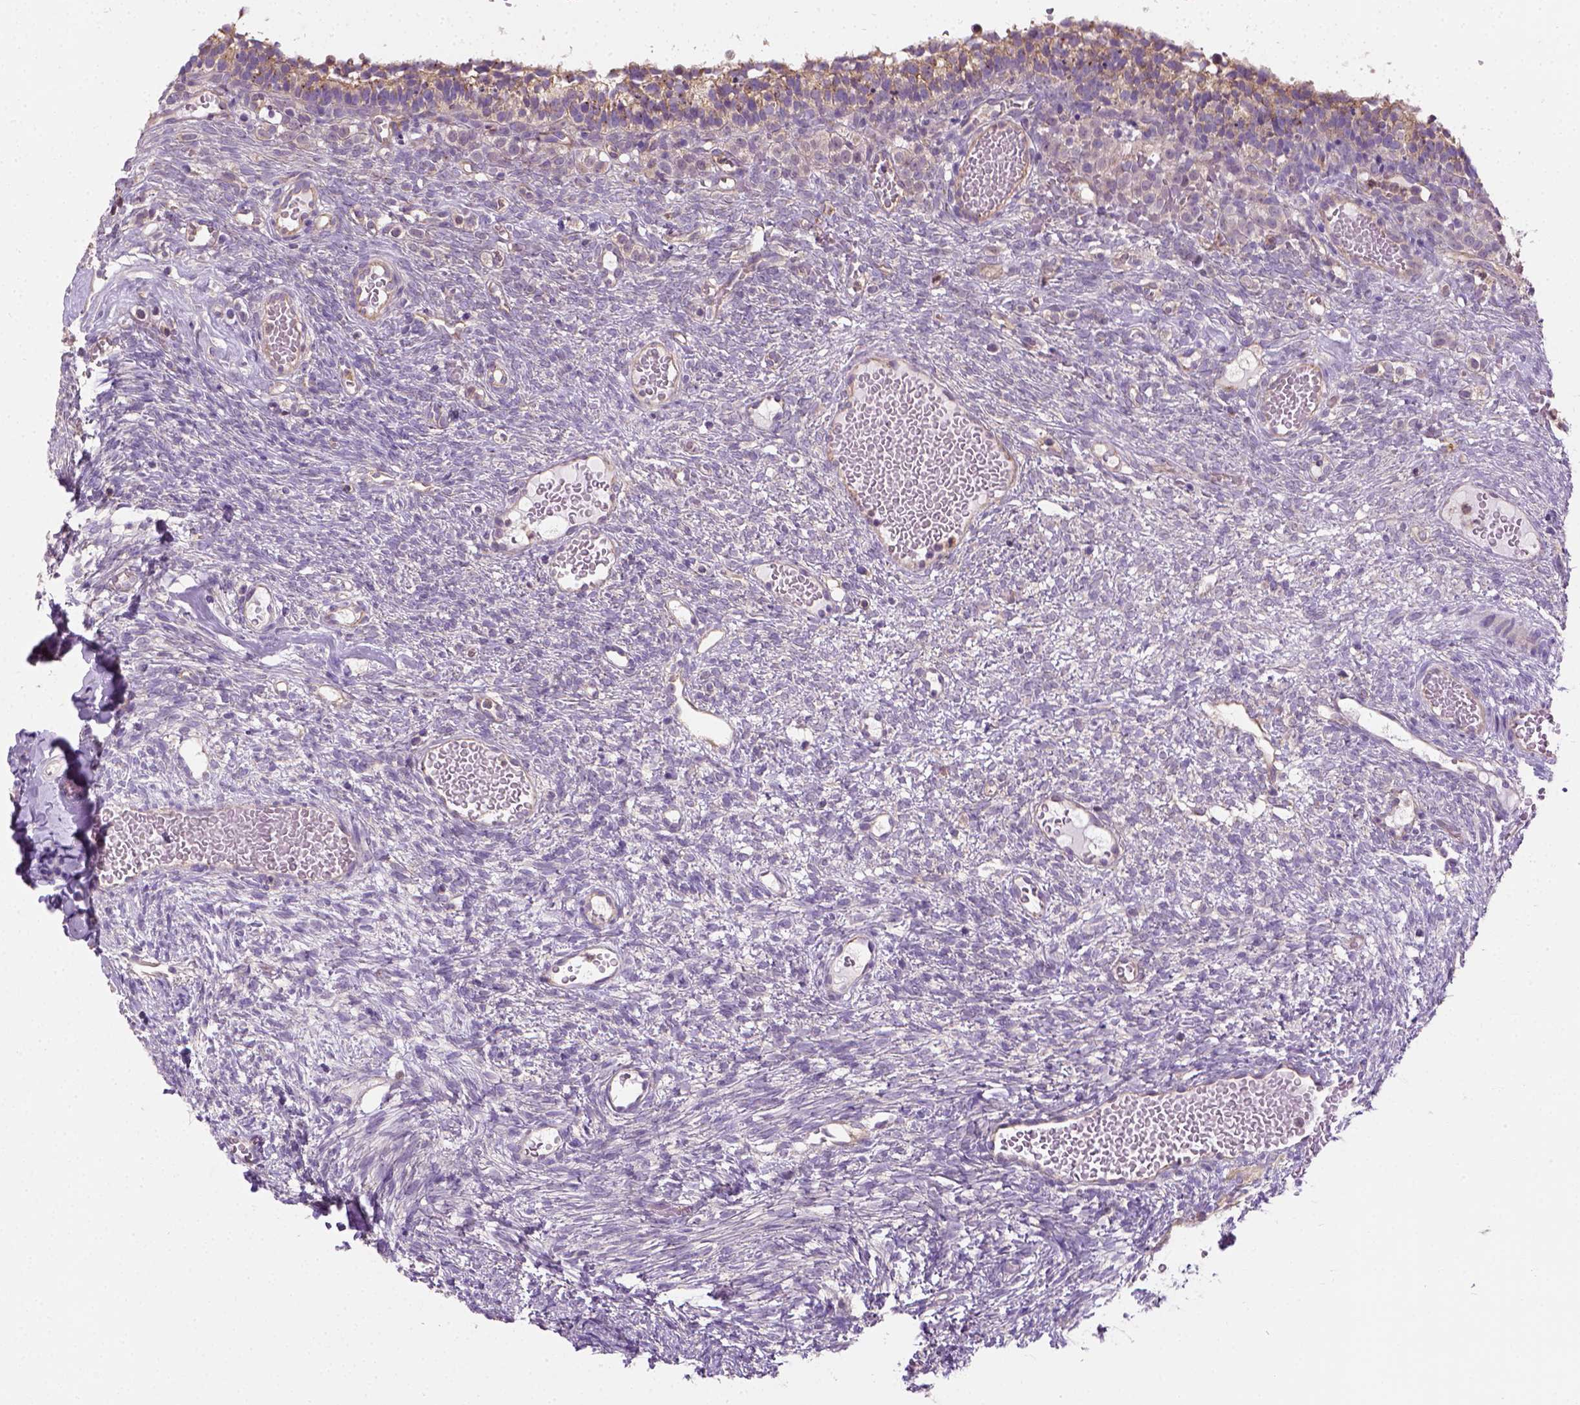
{"staining": {"intensity": "moderate", "quantity": "<25%", "location": "cytoplasmic/membranous"}, "tissue": "ovary", "cell_type": "Follicle cells", "image_type": "normal", "snomed": [{"axis": "morphology", "description": "Normal tissue, NOS"}, {"axis": "topography", "description": "Ovary"}], "caption": "Immunohistochemical staining of normal ovary displays moderate cytoplasmic/membranous protein positivity in approximately <25% of follicle cells.", "gene": "CRACR2A", "patient": {"sex": "female", "age": 34}}